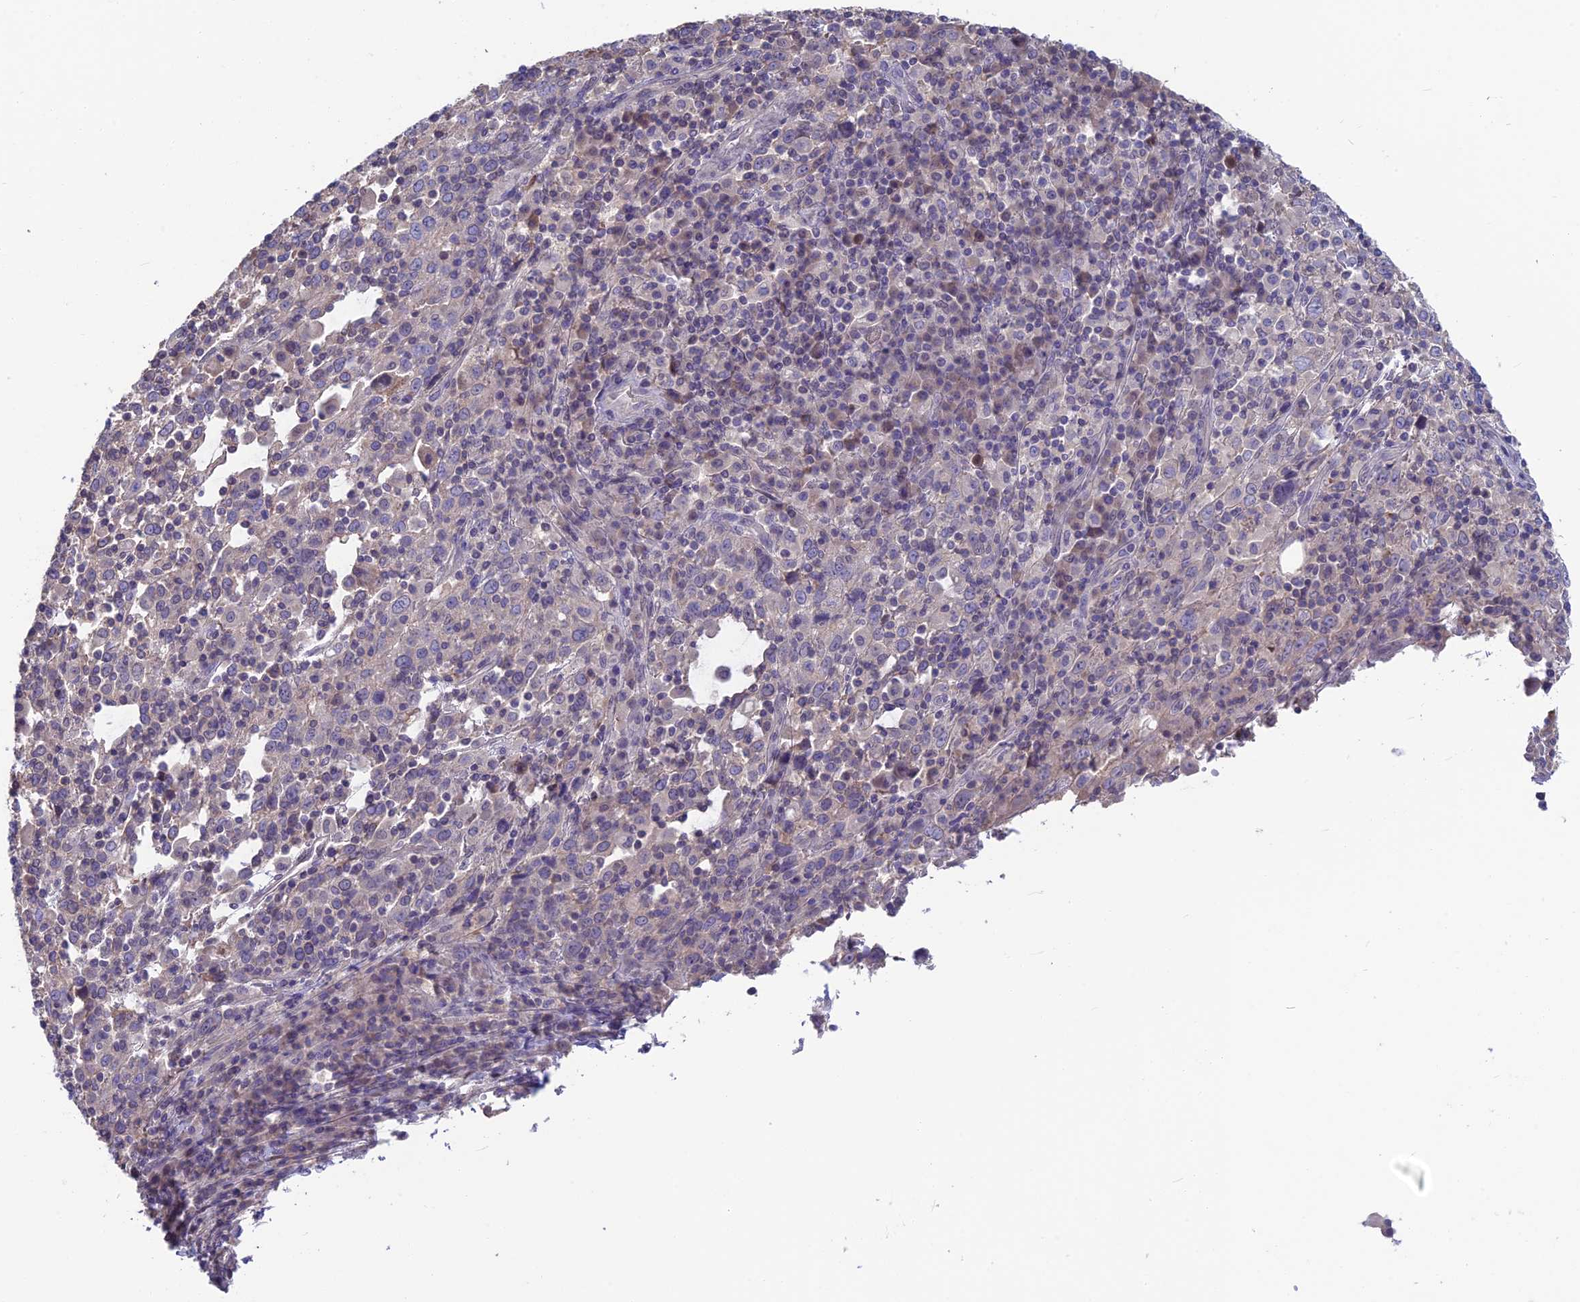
{"staining": {"intensity": "negative", "quantity": "none", "location": "none"}, "tissue": "cervical cancer", "cell_type": "Tumor cells", "image_type": "cancer", "snomed": [{"axis": "morphology", "description": "Squamous cell carcinoma, NOS"}, {"axis": "topography", "description": "Cervix"}], "caption": "This is an IHC photomicrograph of squamous cell carcinoma (cervical). There is no staining in tumor cells.", "gene": "SNAP91", "patient": {"sex": "female", "age": 46}}